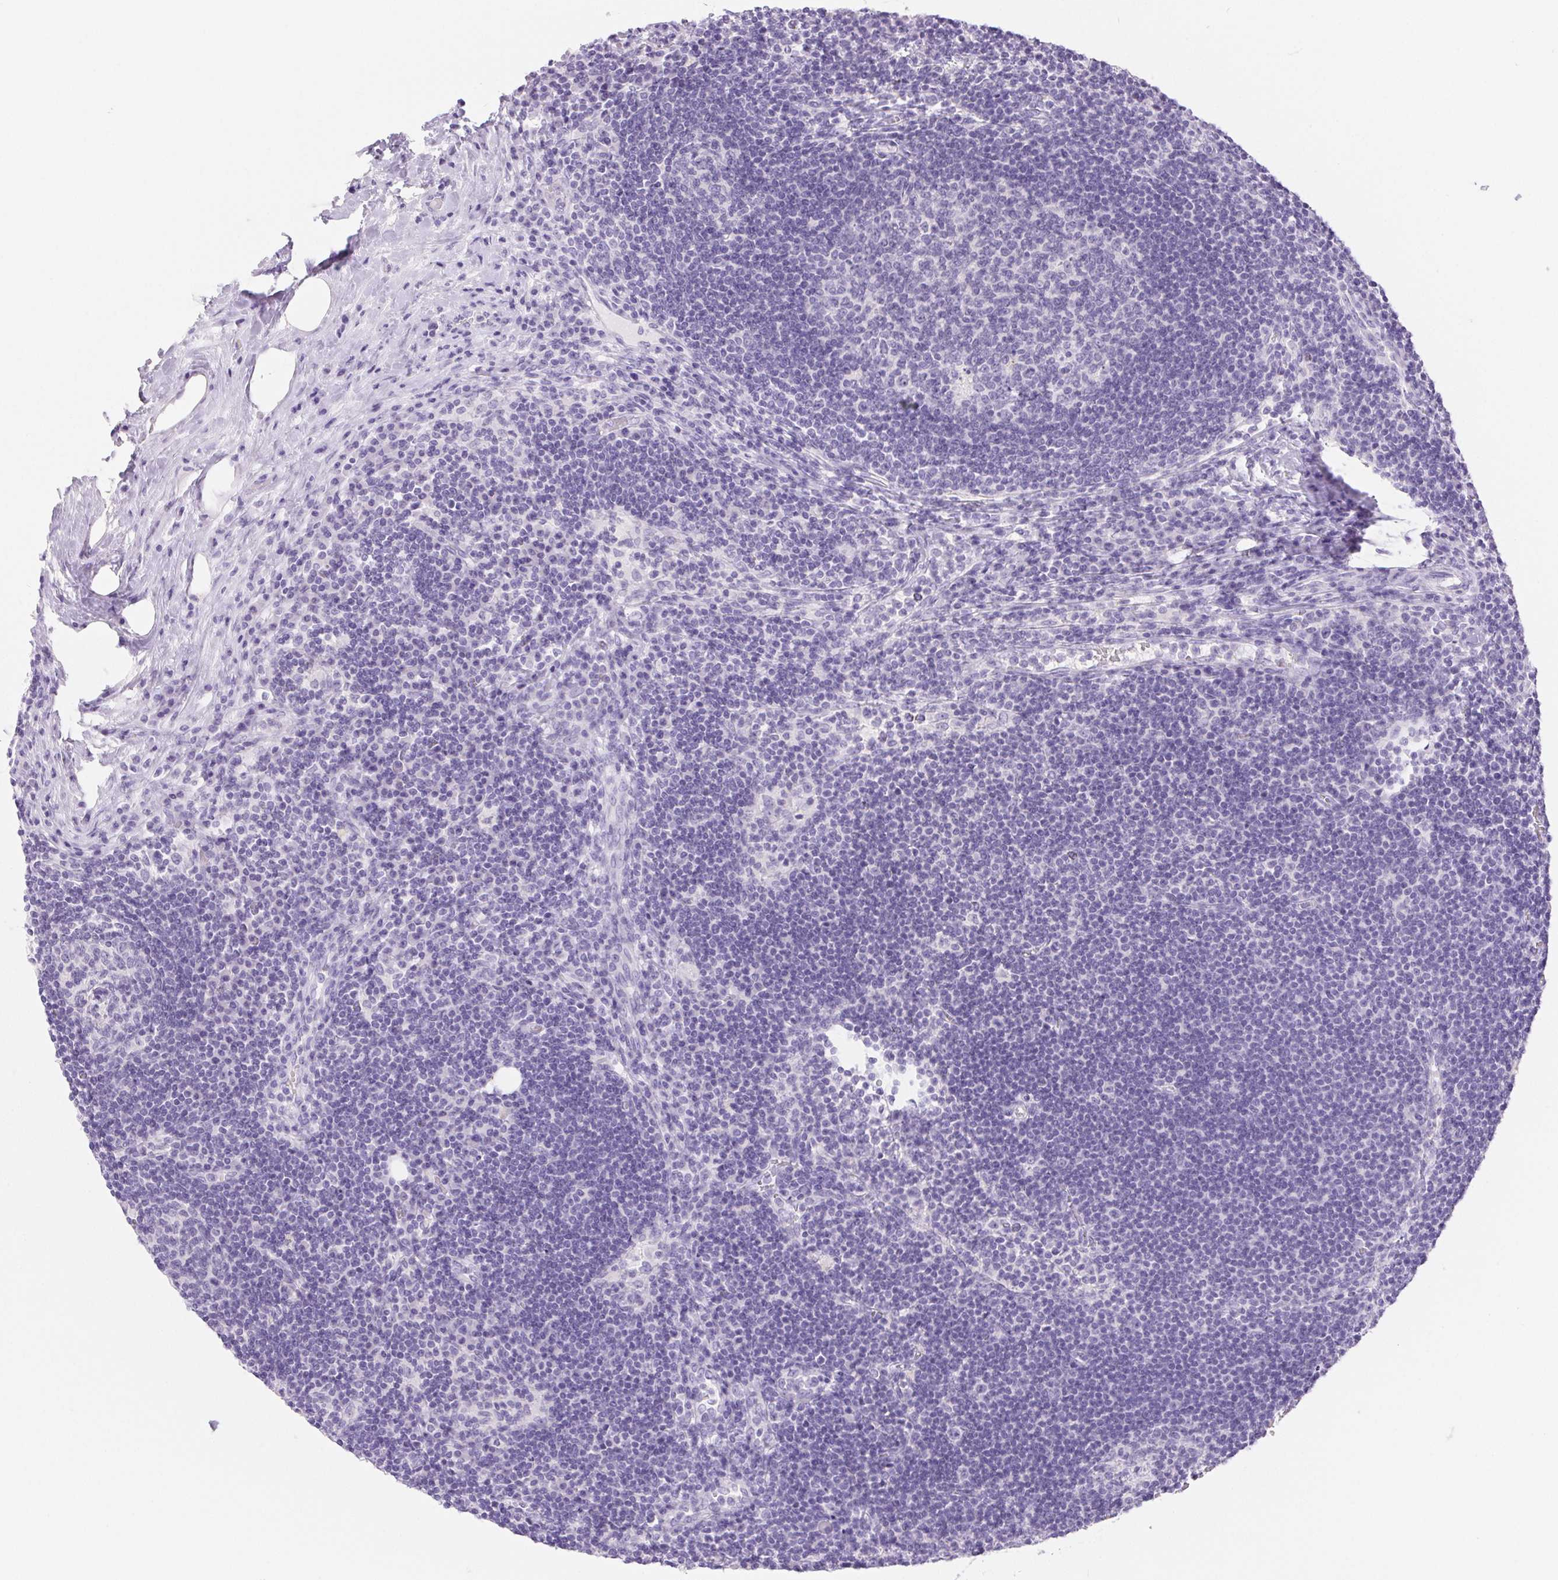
{"staining": {"intensity": "negative", "quantity": "none", "location": "none"}, "tissue": "lymph node", "cell_type": "Germinal center cells", "image_type": "normal", "snomed": [{"axis": "morphology", "description": "Normal tissue, NOS"}, {"axis": "topography", "description": "Lymph node"}], "caption": "The histopathology image shows no staining of germinal center cells in unremarkable lymph node. The staining was performed using DAB (3,3'-diaminobenzidine) to visualize the protein expression in brown, while the nuclei were stained in blue with hematoxylin (Magnification: 20x).", "gene": "PNLIP", "patient": {"sex": "male", "age": 67}}